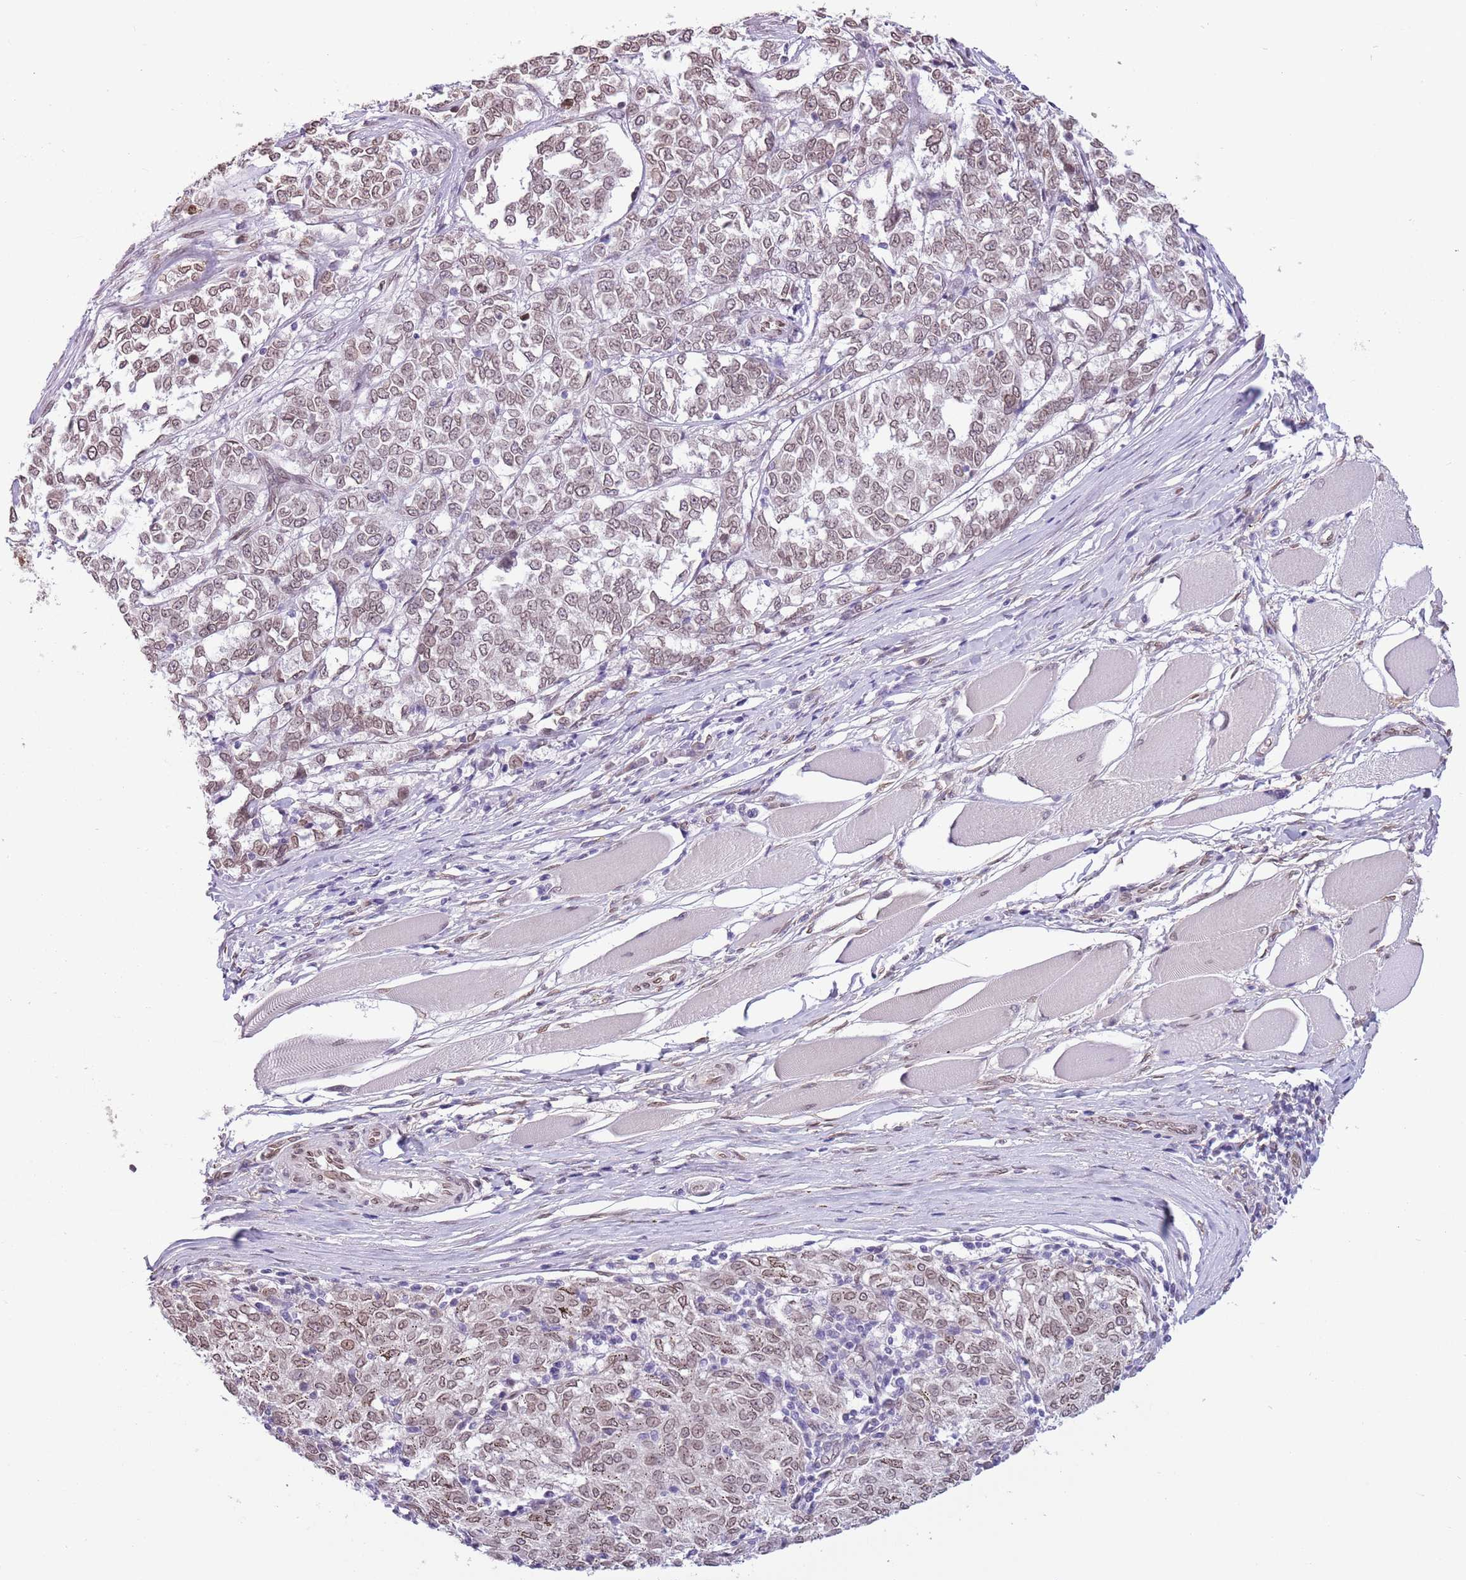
{"staining": {"intensity": "weak", "quantity": ">75%", "location": "cytoplasmic/membranous,nuclear"}, "tissue": "melanoma", "cell_type": "Tumor cells", "image_type": "cancer", "snomed": [{"axis": "morphology", "description": "Malignant melanoma, NOS"}, {"axis": "topography", "description": "Skin"}], "caption": "A brown stain labels weak cytoplasmic/membranous and nuclear staining of a protein in human malignant melanoma tumor cells. (IHC, brightfield microscopy, high magnification).", "gene": "ZGLP1", "patient": {"sex": "female", "age": 72}}